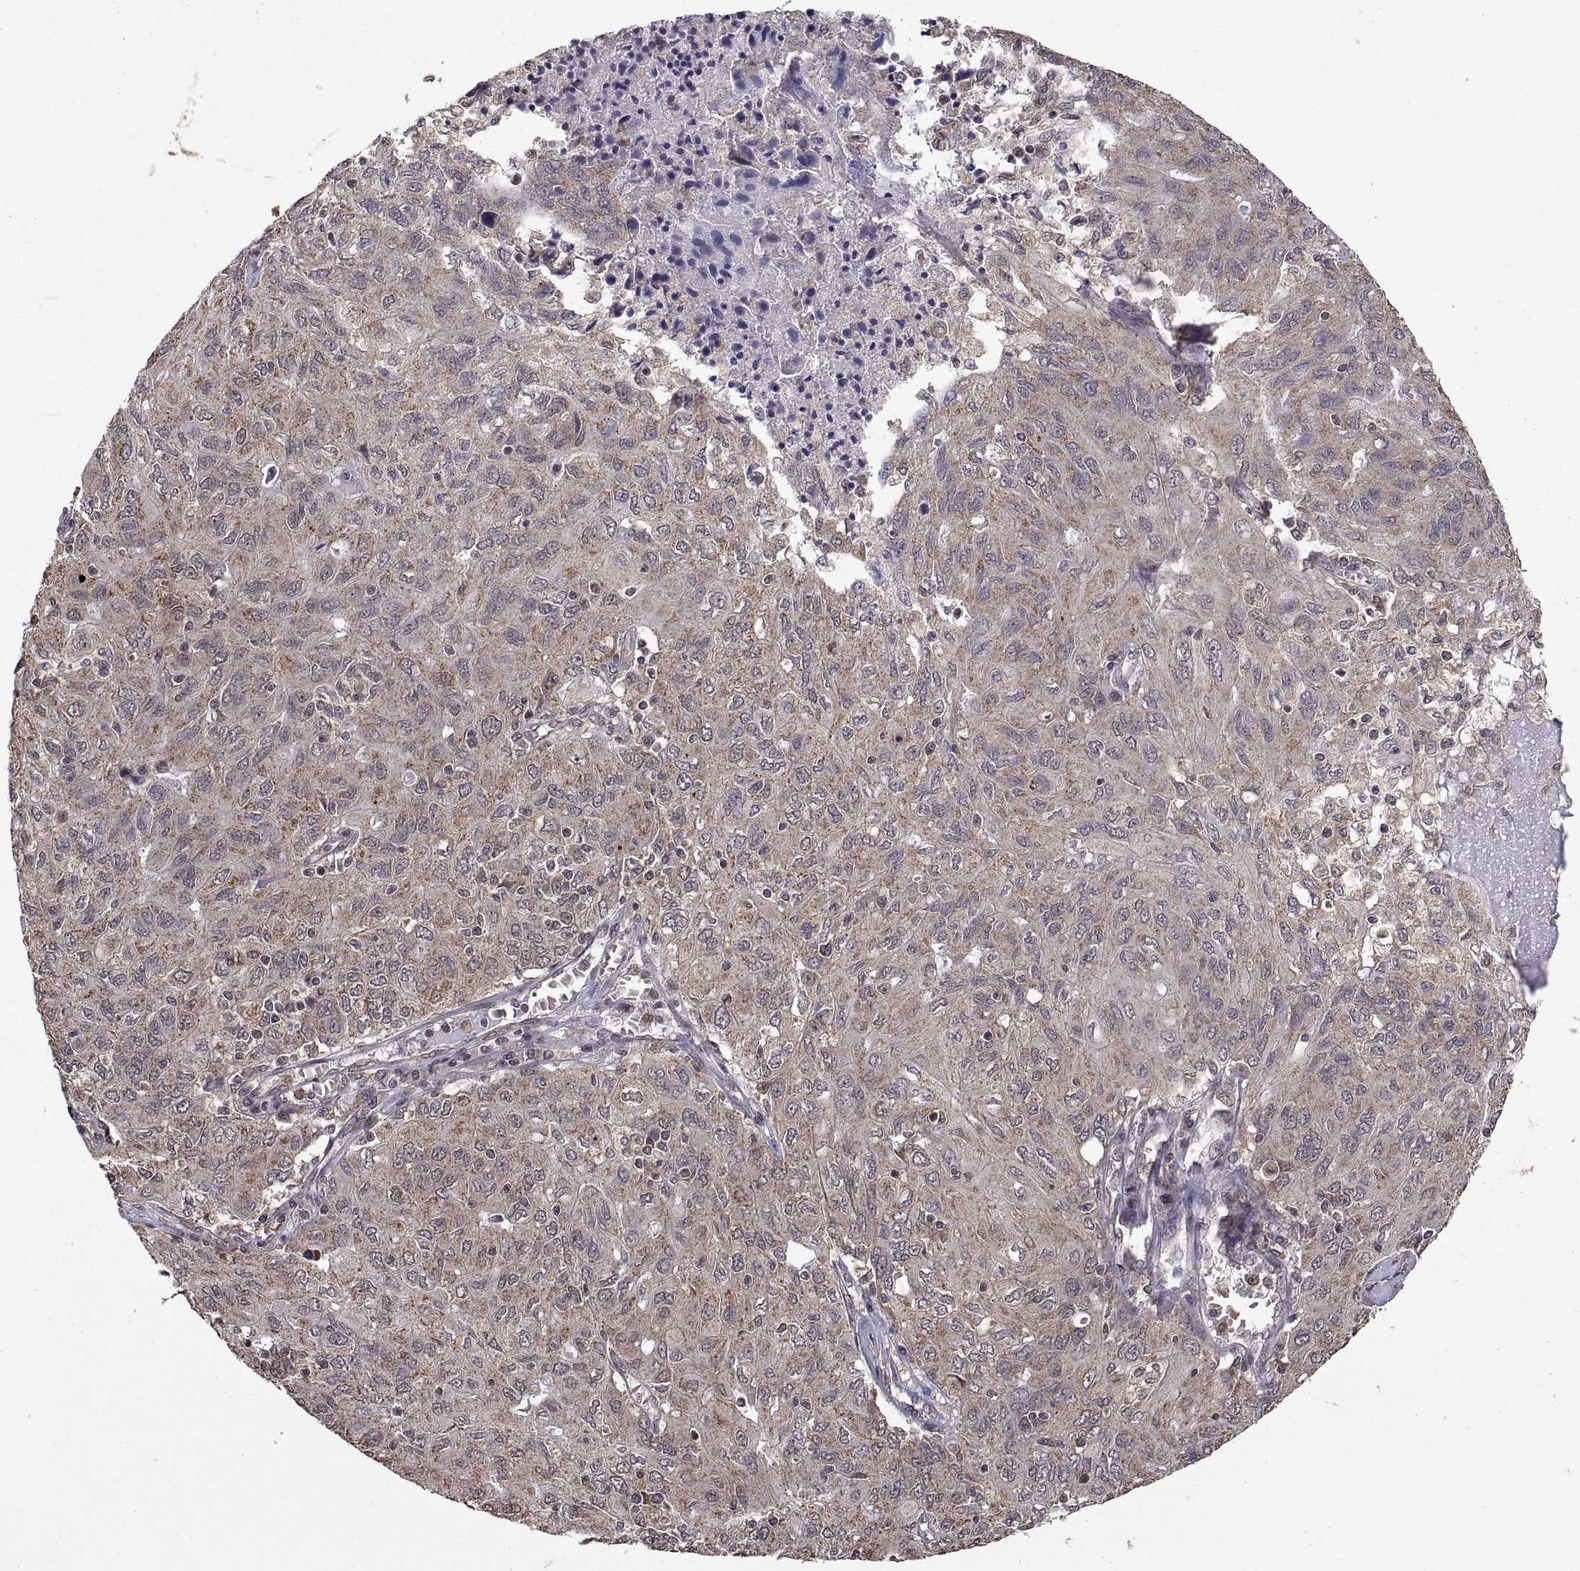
{"staining": {"intensity": "weak", "quantity": ">75%", "location": "cytoplasmic/membranous"}, "tissue": "ovarian cancer", "cell_type": "Tumor cells", "image_type": "cancer", "snomed": [{"axis": "morphology", "description": "Carcinoma, endometroid"}, {"axis": "topography", "description": "Ovary"}], "caption": "Immunohistochemistry (IHC) of endometroid carcinoma (ovarian) exhibits low levels of weak cytoplasmic/membranous positivity in about >75% of tumor cells.", "gene": "ZNRF2", "patient": {"sex": "female", "age": 50}}